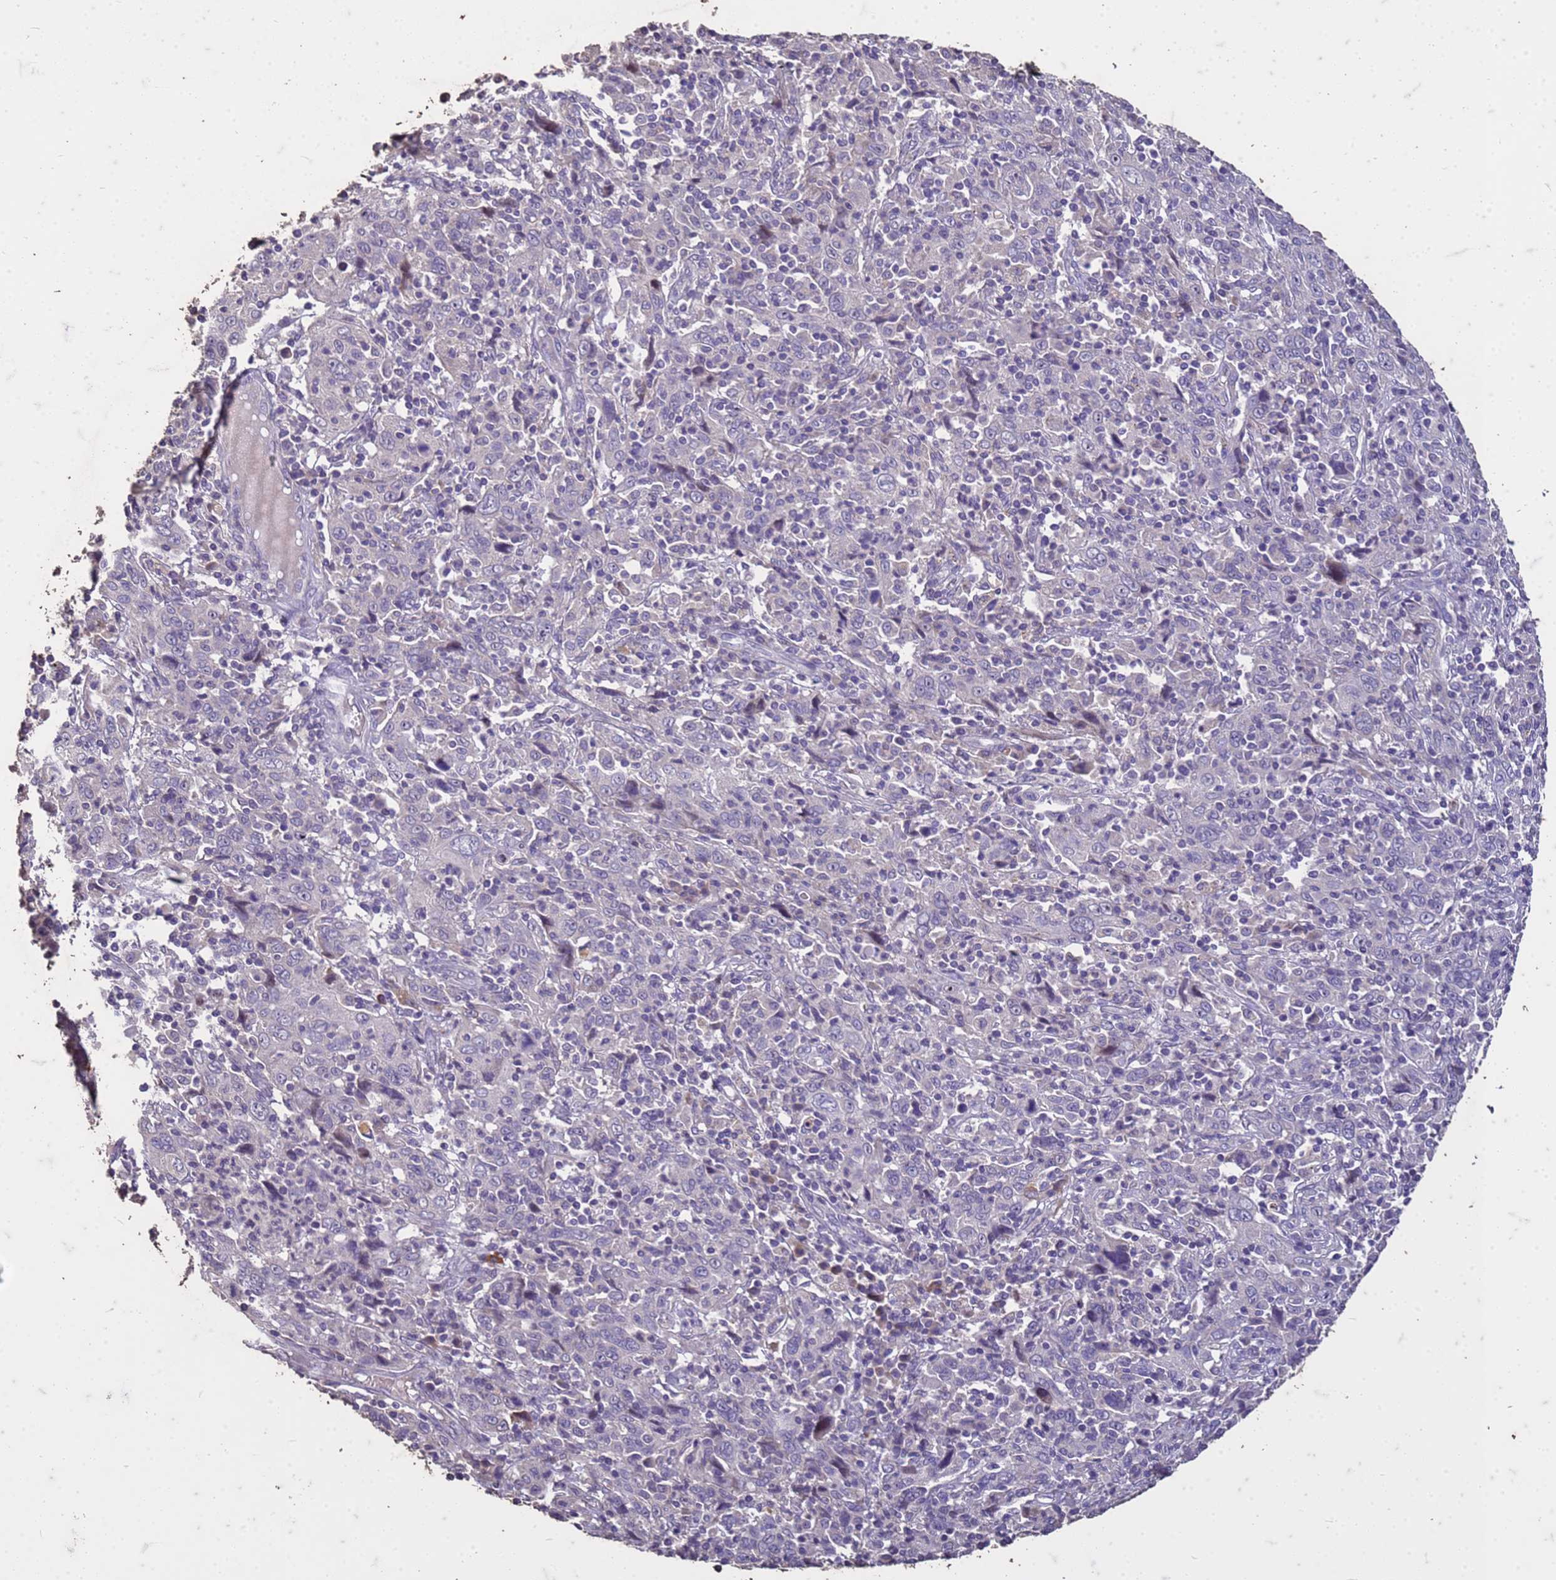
{"staining": {"intensity": "negative", "quantity": "none", "location": "none"}, "tissue": "cervical cancer", "cell_type": "Tumor cells", "image_type": "cancer", "snomed": [{"axis": "morphology", "description": "Squamous cell carcinoma, NOS"}, {"axis": "topography", "description": "Cervix"}], "caption": "This is an immunohistochemistry photomicrograph of human squamous cell carcinoma (cervical). There is no expression in tumor cells.", "gene": "FAM184B", "patient": {"sex": "female", "age": 46}}